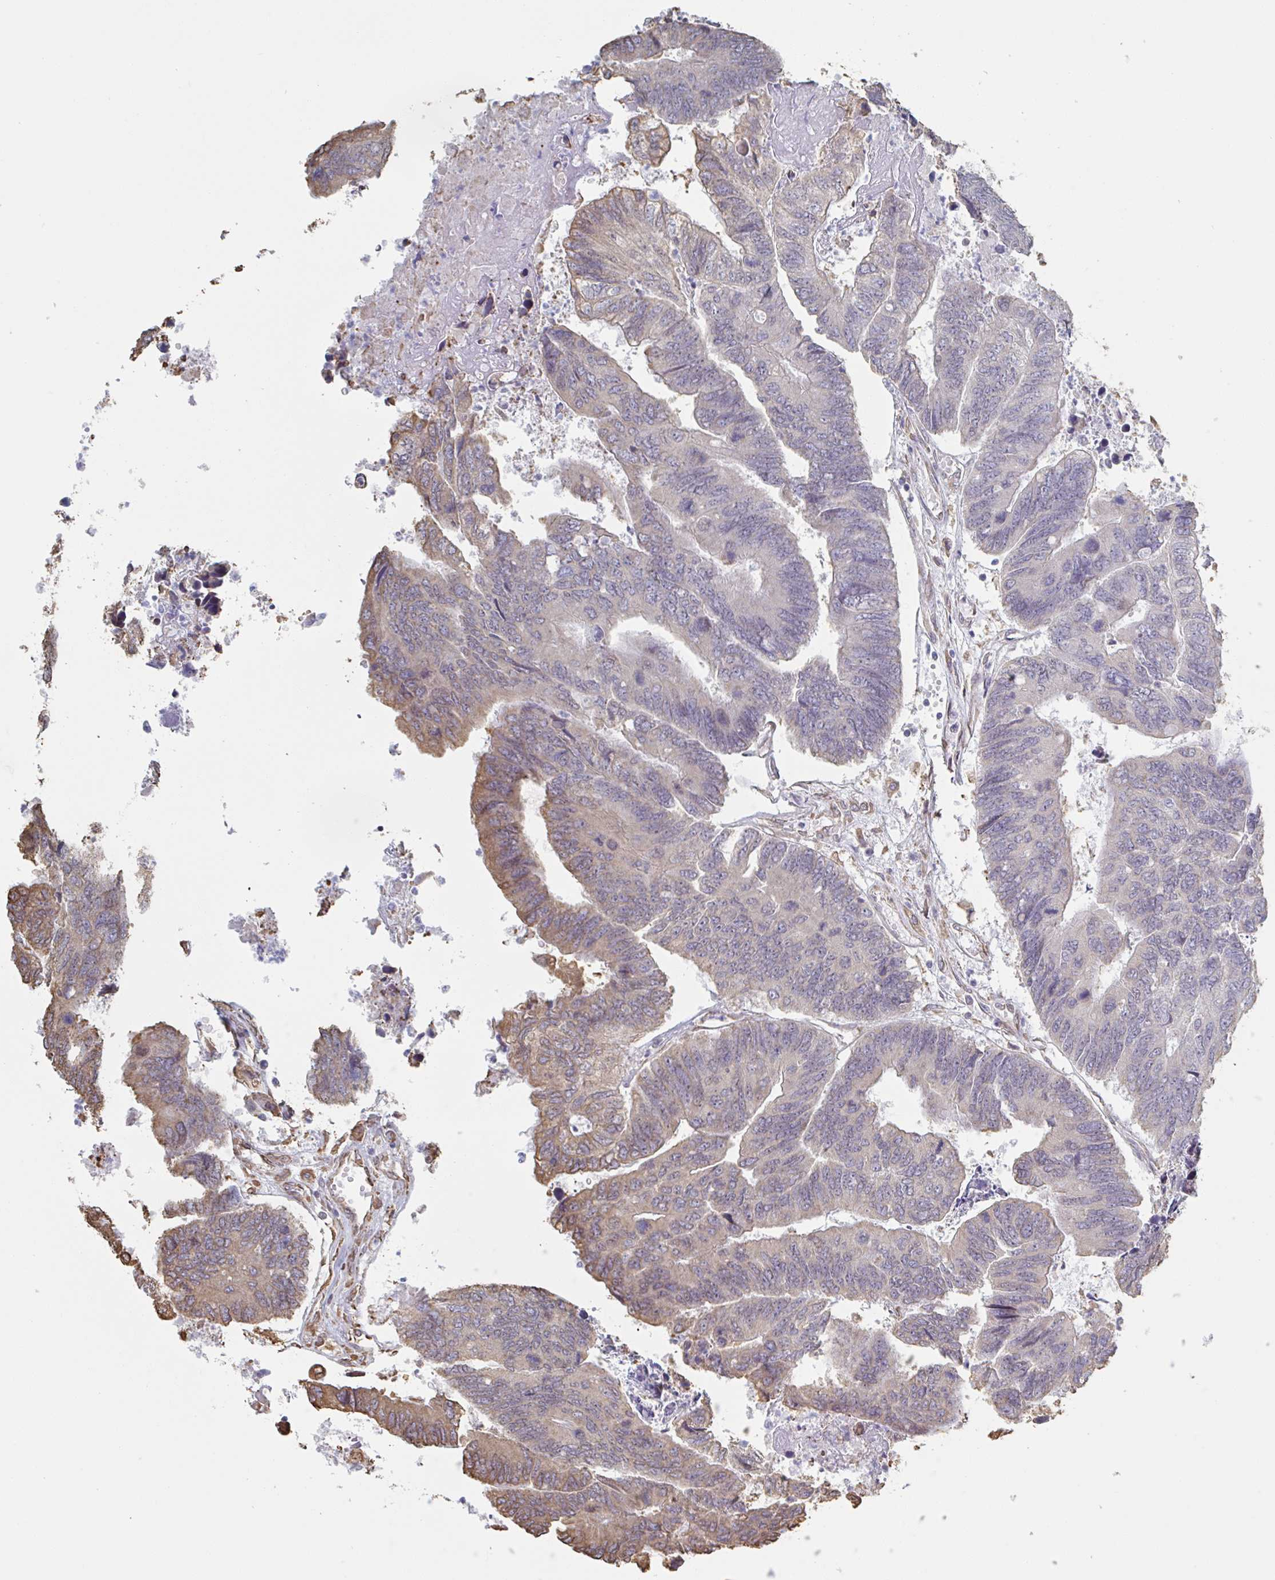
{"staining": {"intensity": "moderate", "quantity": "25%-75%", "location": "cytoplasmic/membranous"}, "tissue": "colorectal cancer", "cell_type": "Tumor cells", "image_type": "cancer", "snomed": [{"axis": "morphology", "description": "Adenocarcinoma, NOS"}, {"axis": "topography", "description": "Colon"}], "caption": "Protein expression analysis of colorectal cancer demonstrates moderate cytoplasmic/membranous staining in about 25%-75% of tumor cells.", "gene": "RAB5IF", "patient": {"sex": "female", "age": 67}}